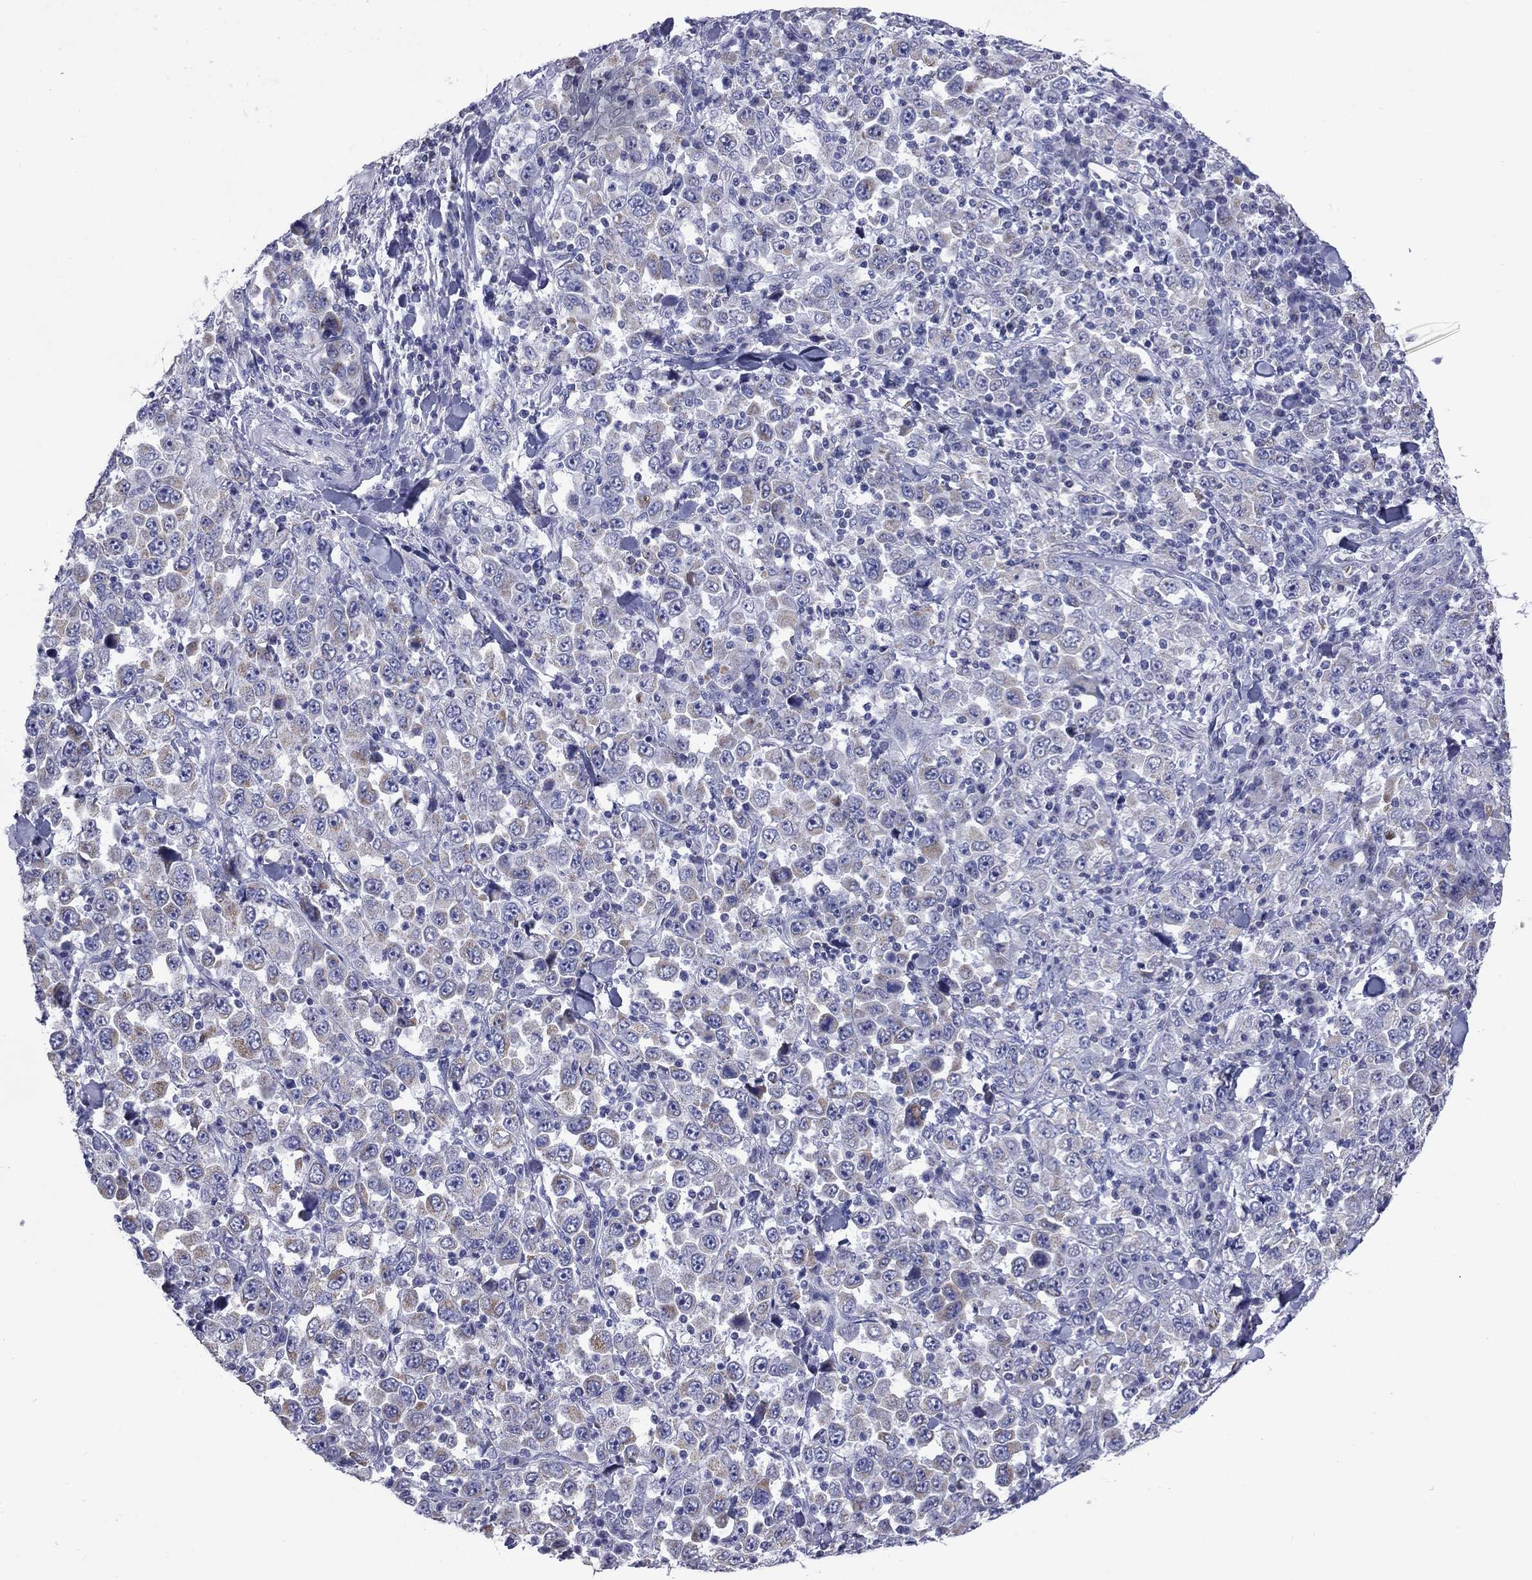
{"staining": {"intensity": "weak", "quantity": "<25%", "location": "cytoplasmic/membranous"}, "tissue": "stomach cancer", "cell_type": "Tumor cells", "image_type": "cancer", "snomed": [{"axis": "morphology", "description": "Normal tissue, NOS"}, {"axis": "morphology", "description": "Adenocarcinoma, NOS"}, {"axis": "topography", "description": "Stomach, upper"}, {"axis": "topography", "description": "Stomach"}], "caption": "Protein analysis of stomach cancer displays no significant expression in tumor cells.", "gene": "ACADSB", "patient": {"sex": "male", "age": 59}}